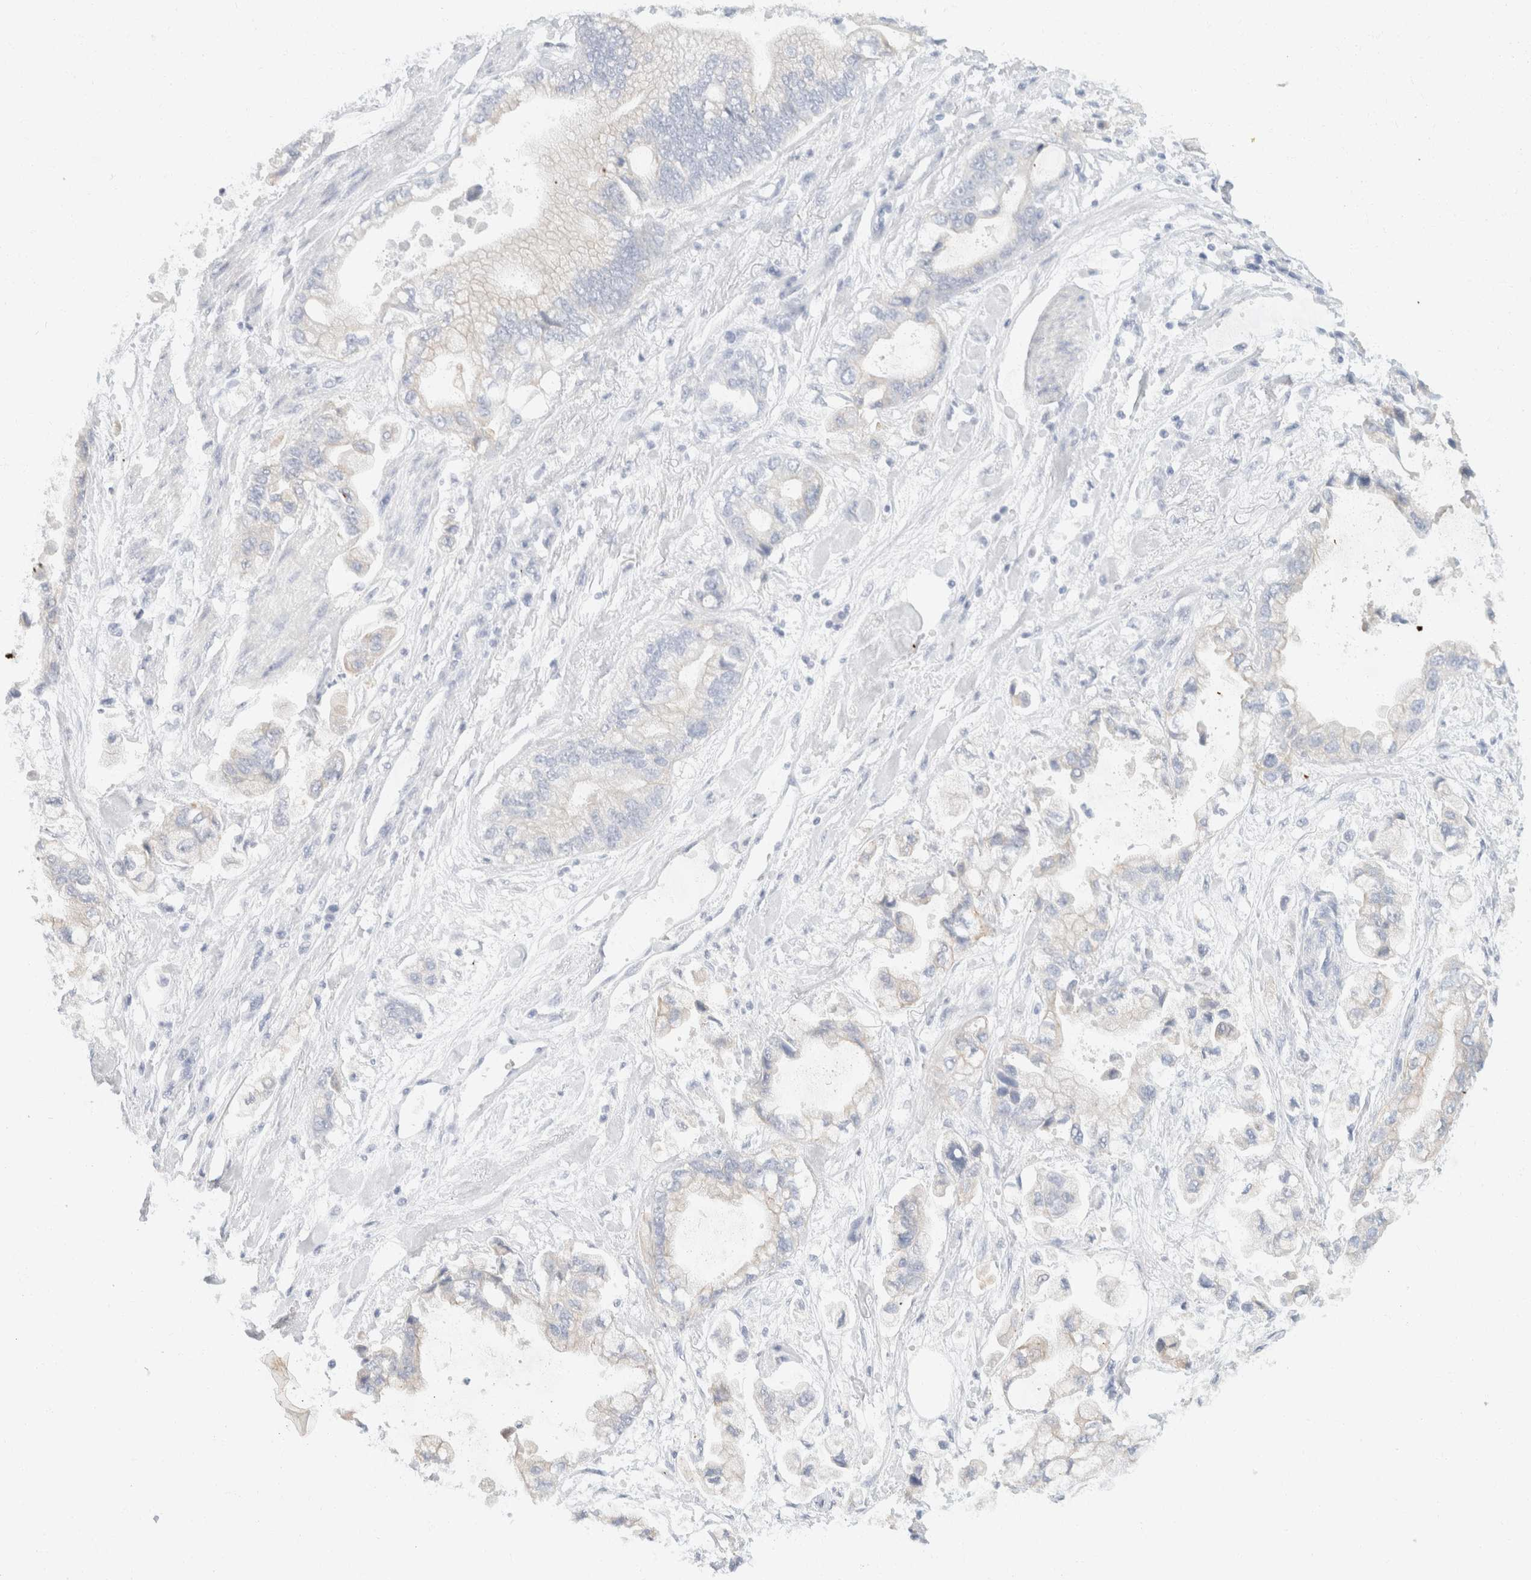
{"staining": {"intensity": "negative", "quantity": "none", "location": "none"}, "tissue": "stomach cancer", "cell_type": "Tumor cells", "image_type": "cancer", "snomed": [{"axis": "morphology", "description": "Normal tissue, NOS"}, {"axis": "morphology", "description": "Adenocarcinoma, NOS"}, {"axis": "topography", "description": "Stomach"}], "caption": "Immunohistochemical staining of human stomach cancer (adenocarcinoma) exhibits no significant staining in tumor cells.", "gene": "KRT20", "patient": {"sex": "male", "age": 62}}